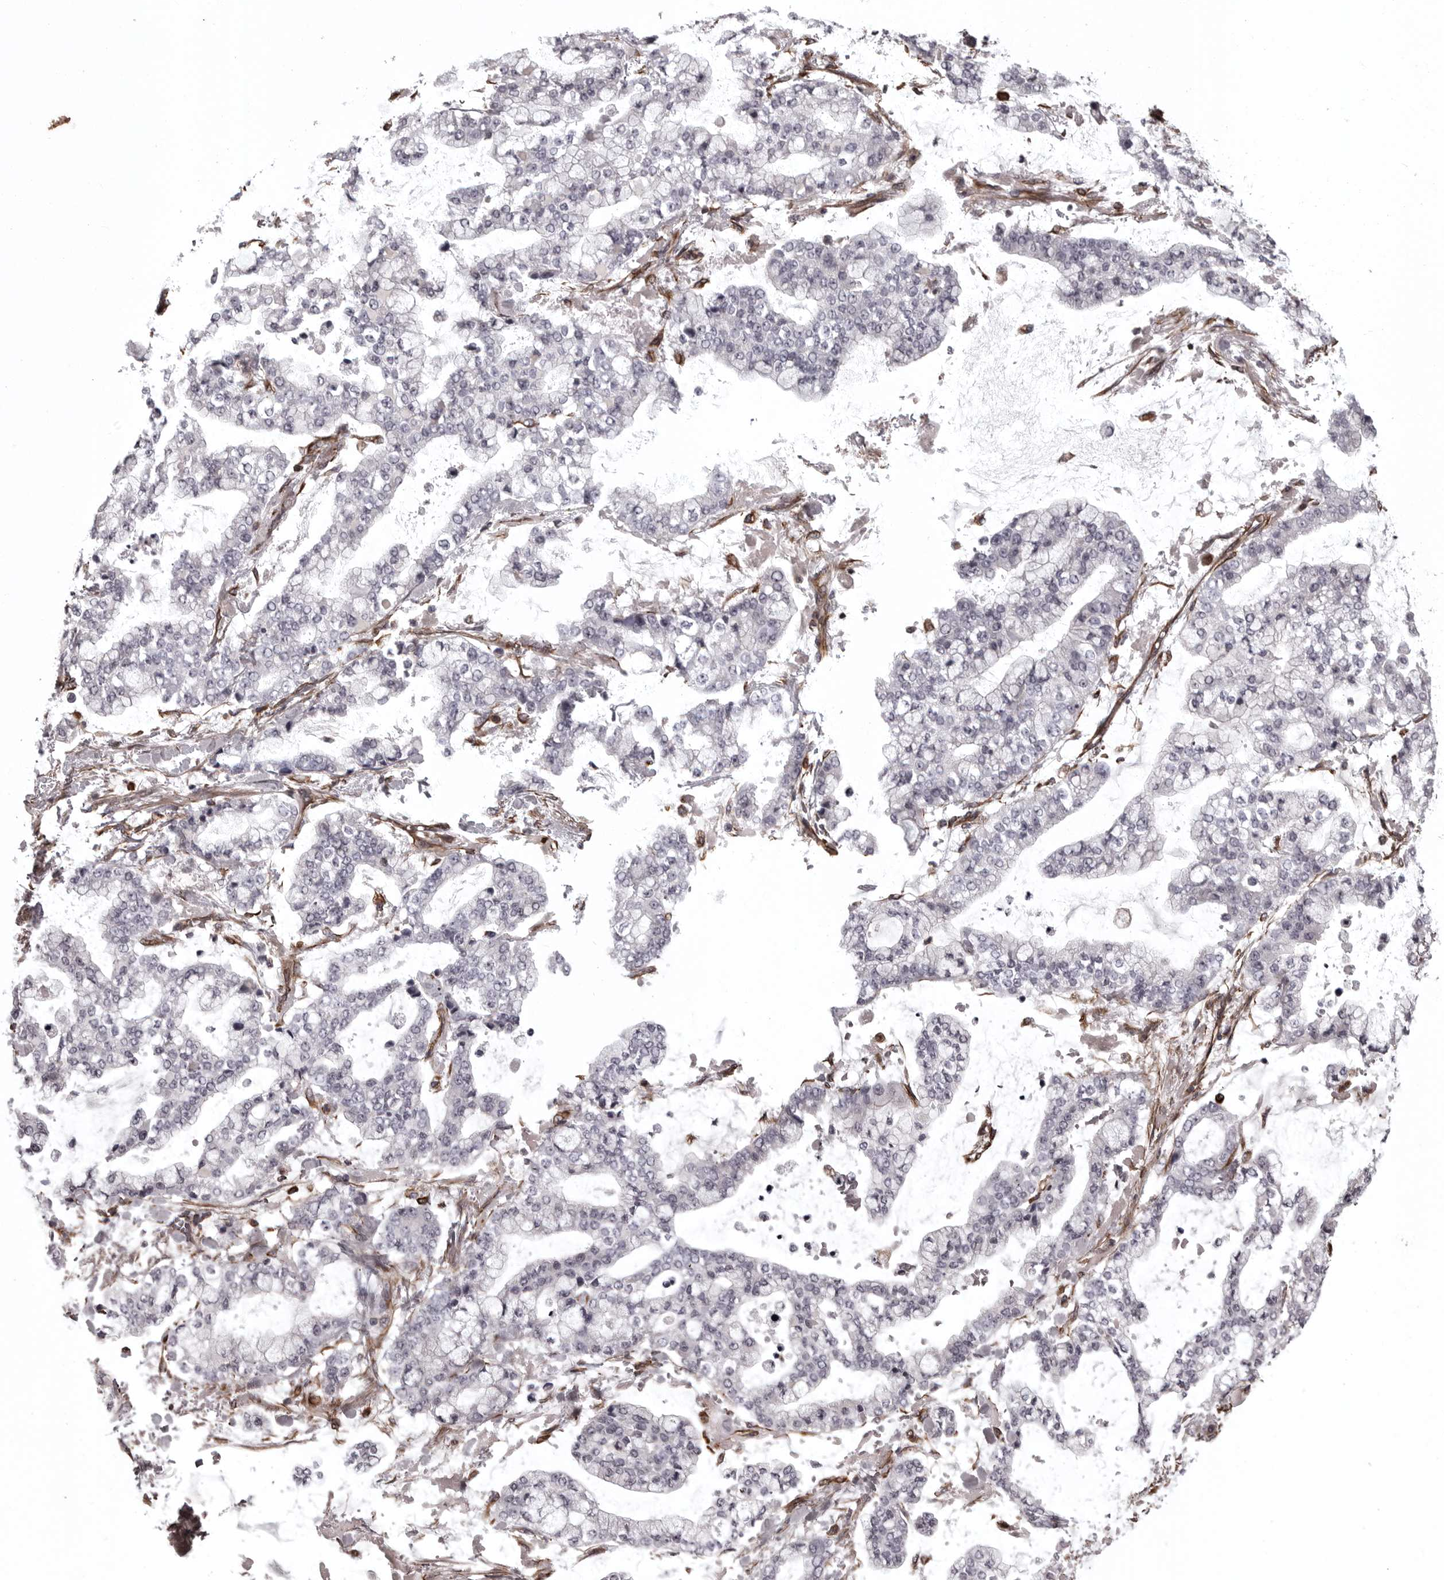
{"staining": {"intensity": "negative", "quantity": "none", "location": "none"}, "tissue": "stomach cancer", "cell_type": "Tumor cells", "image_type": "cancer", "snomed": [{"axis": "morphology", "description": "Normal tissue, NOS"}, {"axis": "morphology", "description": "Adenocarcinoma, NOS"}, {"axis": "topography", "description": "Stomach, upper"}, {"axis": "topography", "description": "Stomach"}], "caption": "Histopathology image shows no protein expression in tumor cells of stomach cancer tissue.", "gene": "FAAP100", "patient": {"sex": "male", "age": 76}}